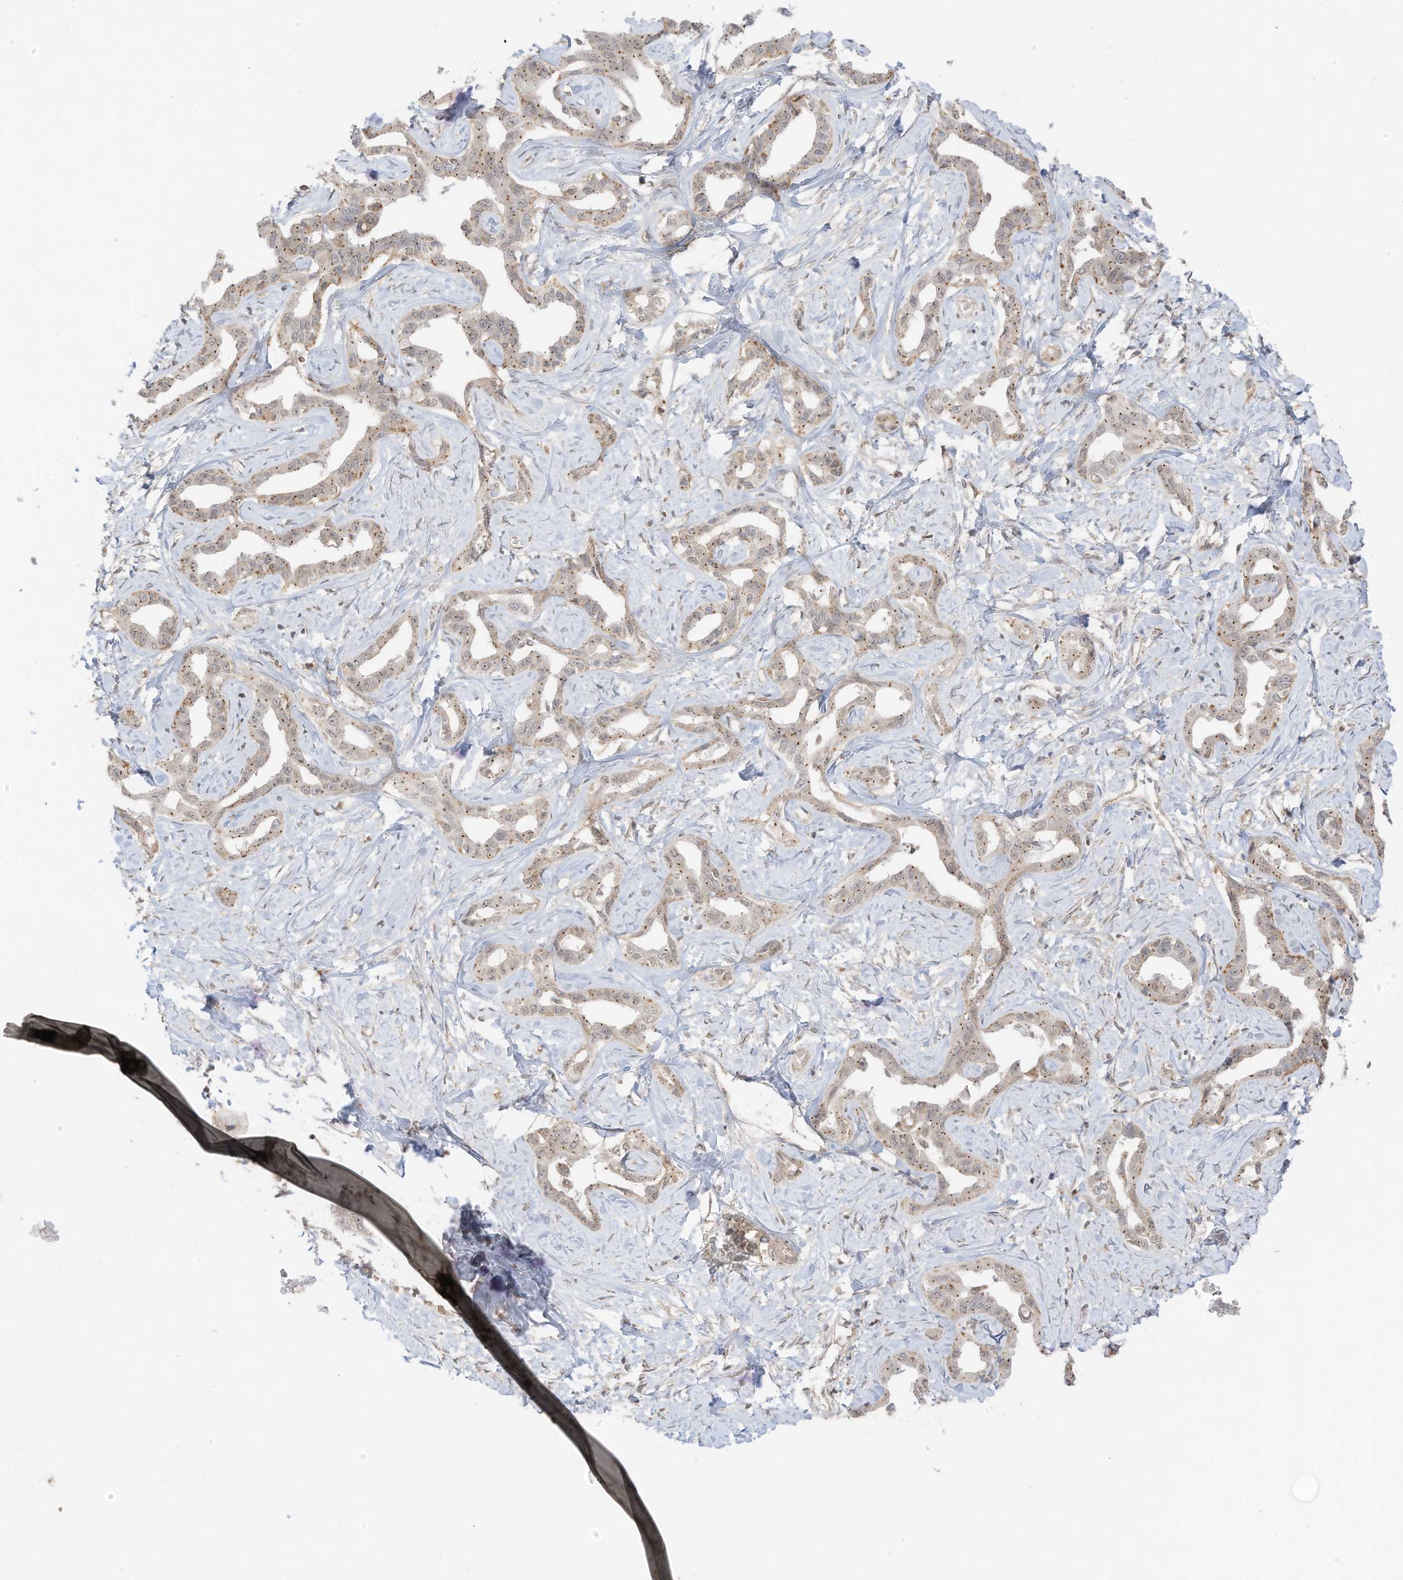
{"staining": {"intensity": "moderate", "quantity": "25%-75%", "location": "cytoplasmic/membranous"}, "tissue": "liver cancer", "cell_type": "Tumor cells", "image_type": "cancer", "snomed": [{"axis": "morphology", "description": "Cholangiocarcinoma"}, {"axis": "topography", "description": "Liver"}], "caption": "Immunohistochemistry photomicrograph of liver cancer (cholangiocarcinoma) stained for a protein (brown), which displays medium levels of moderate cytoplasmic/membranous staining in approximately 25%-75% of tumor cells.", "gene": "N4BP3", "patient": {"sex": "male", "age": 59}}